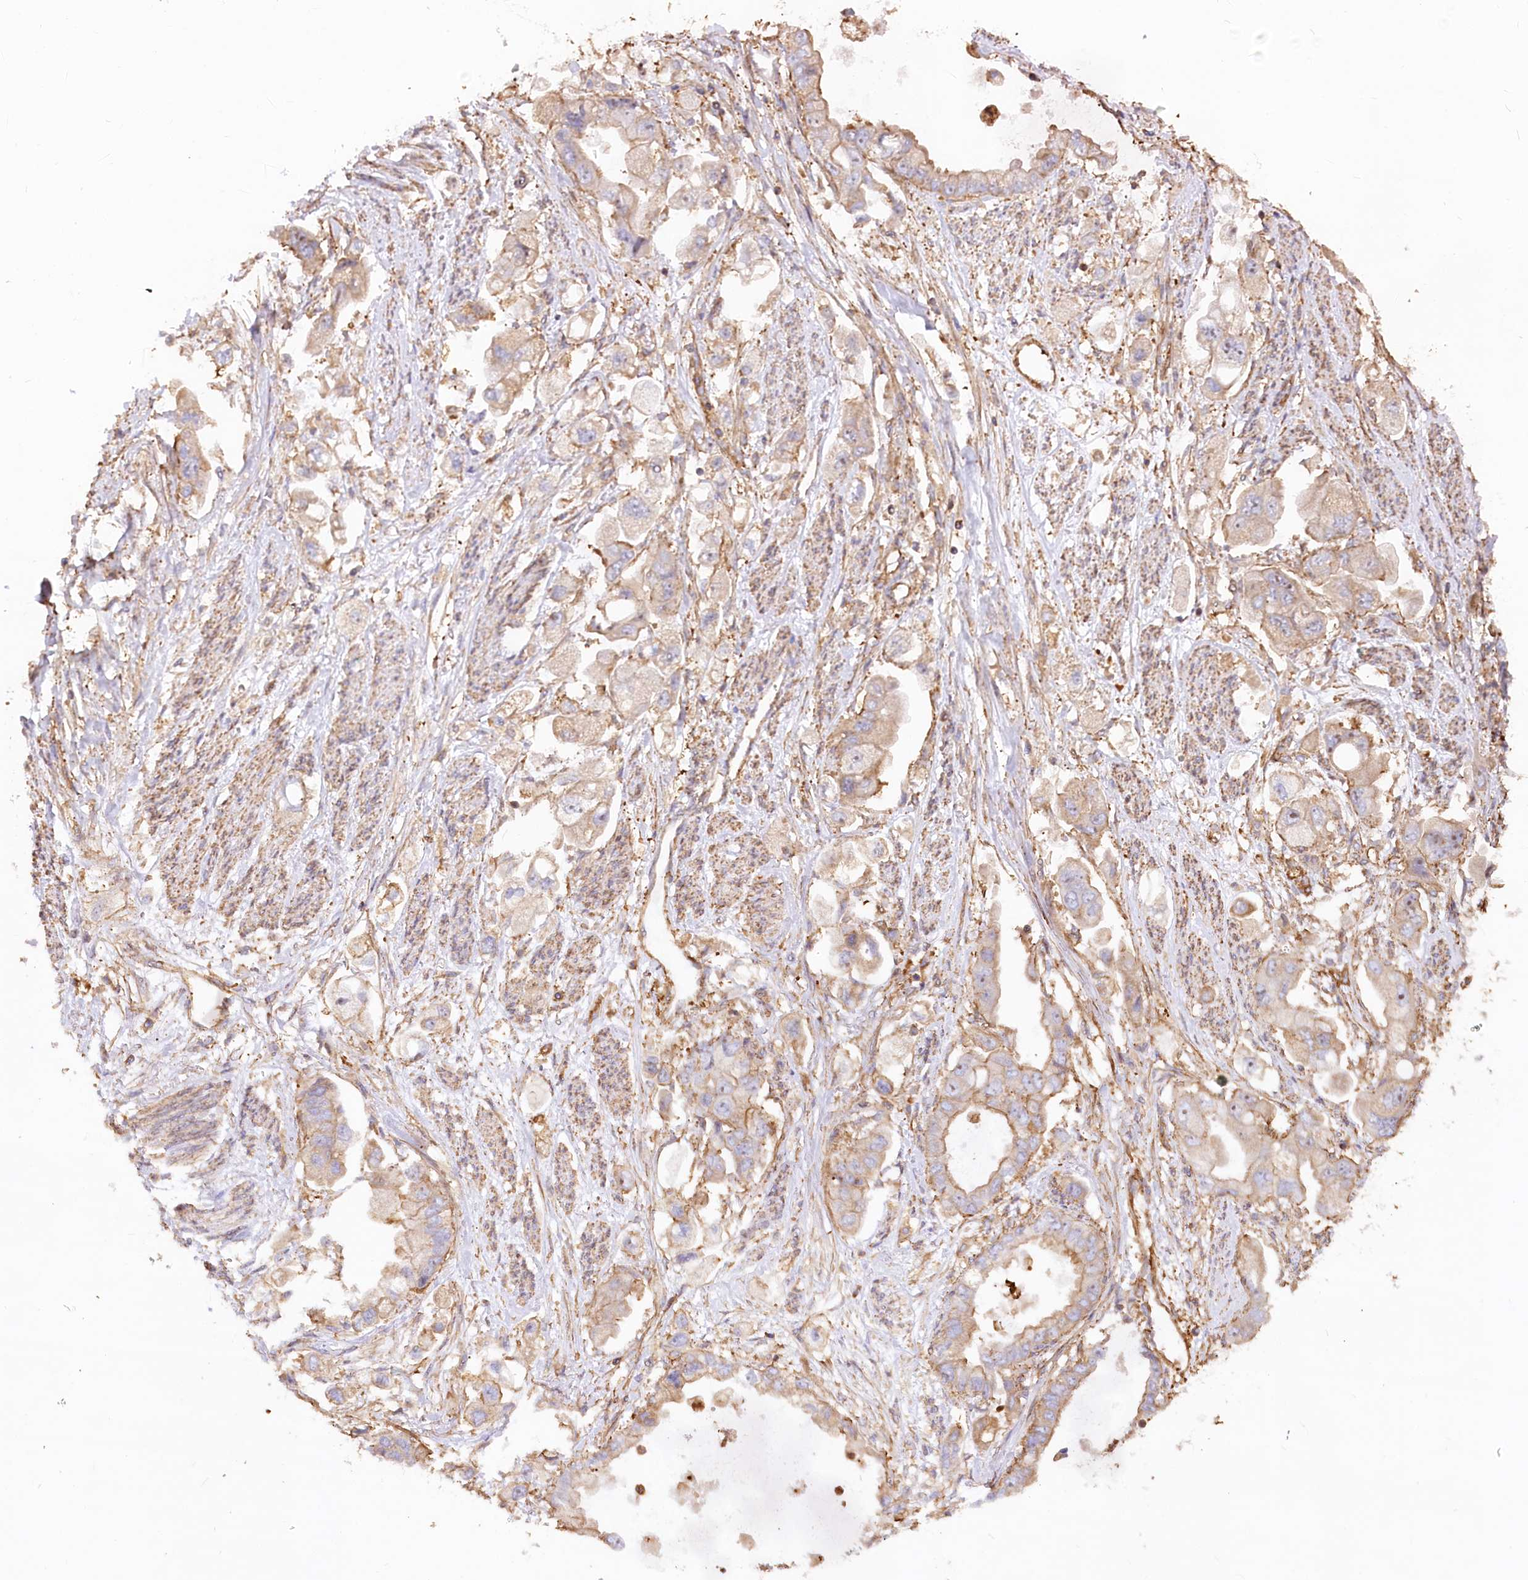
{"staining": {"intensity": "weak", "quantity": "25%-75%", "location": "cytoplasmic/membranous"}, "tissue": "stomach cancer", "cell_type": "Tumor cells", "image_type": "cancer", "snomed": [{"axis": "morphology", "description": "Adenocarcinoma, NOS"}, {"axis": "topography", "description": "Stomach"}], "caption": "Adenocarcinoma (stomach) was stained to show a protein in brown. There is low levels of weak cytoplasmic/membranous staining in about 25%-75% of tumor cells.", "gene": "WDR36", "patient": {"sex": "male", "age": 62}}